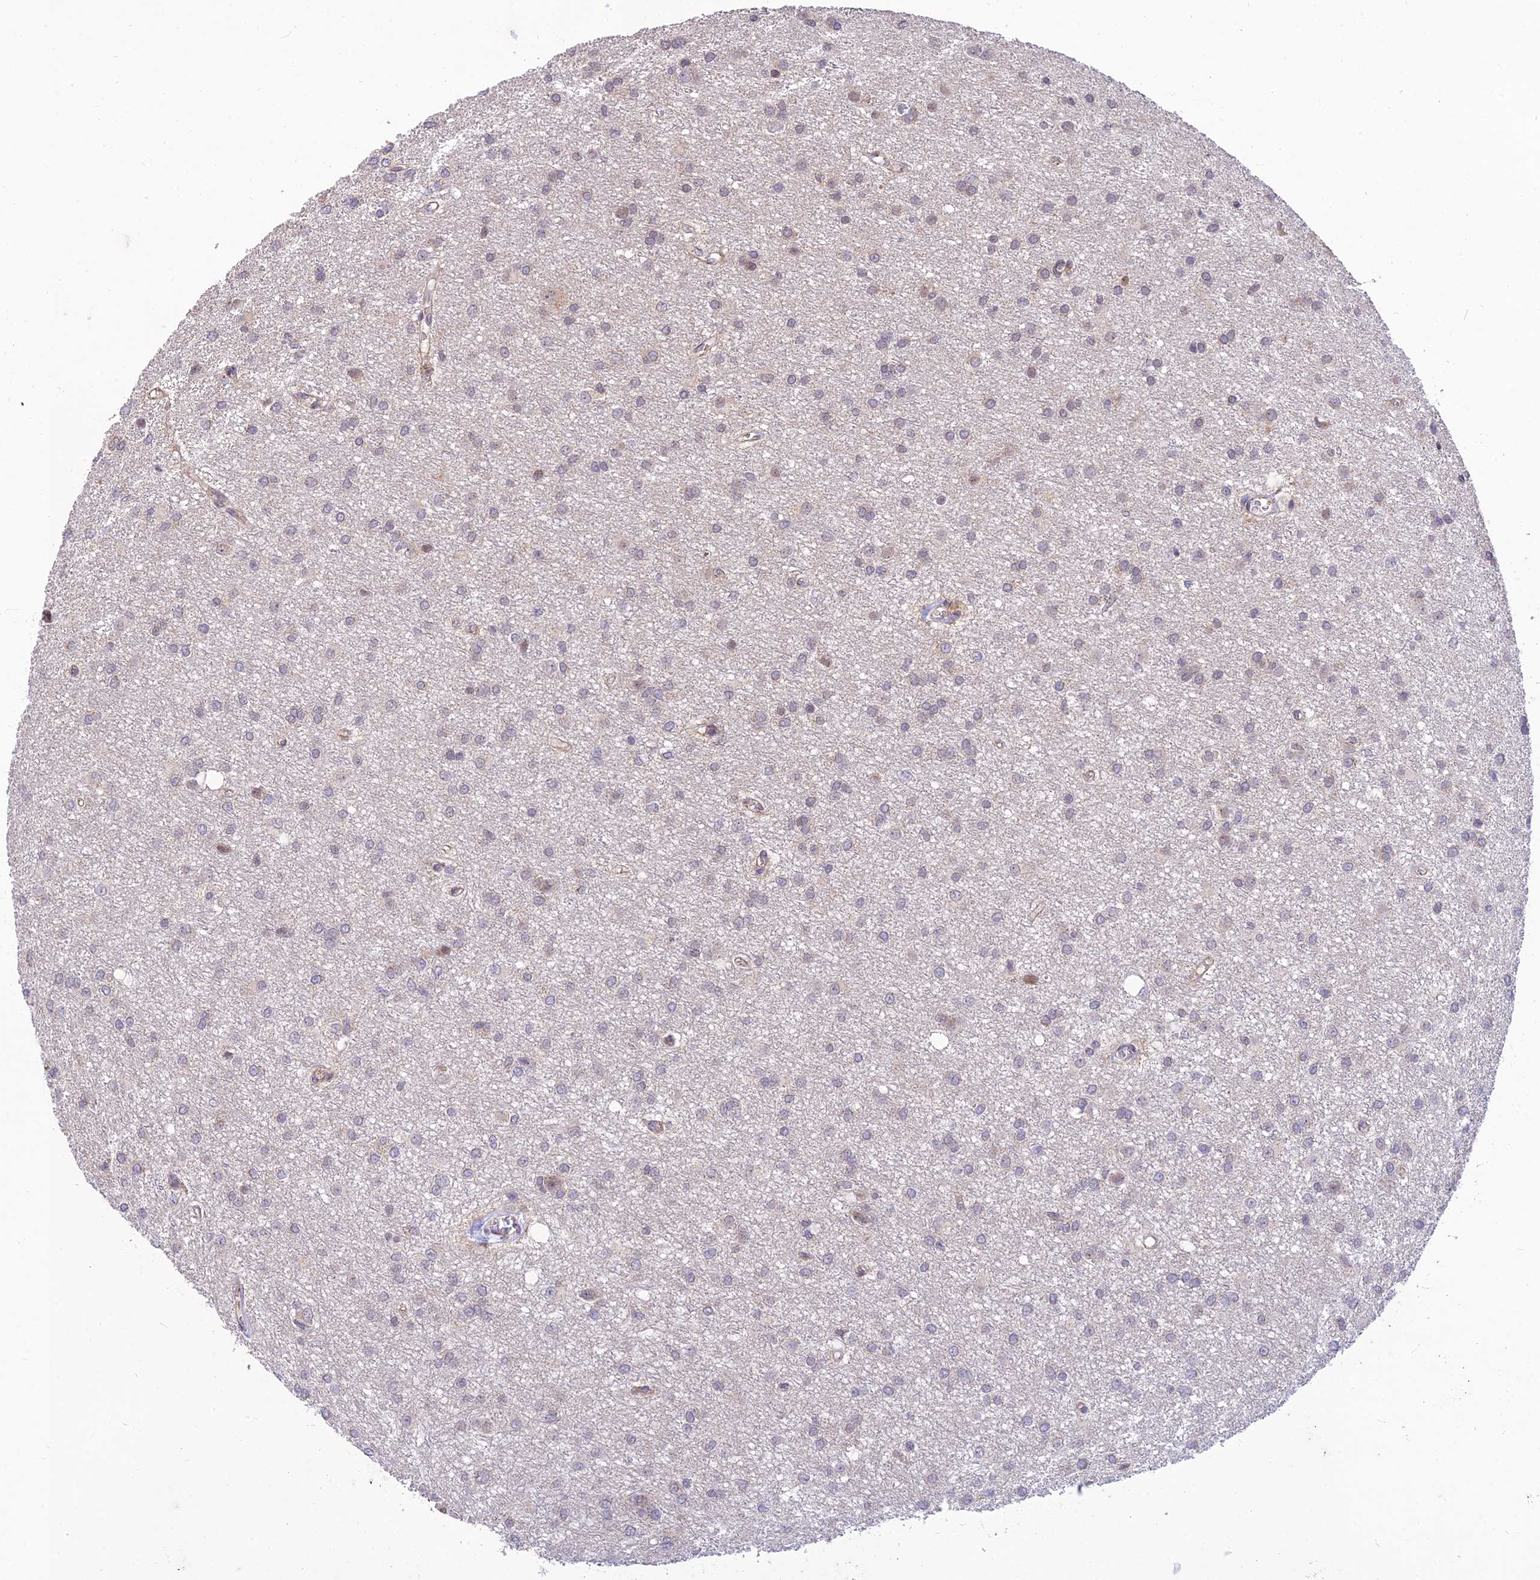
{"staining": {"intensity": "negative", "quantity": "none", "location": "none"}, "tissue": "glioma", "cell_type": "Tumor cells", "image_type": "cancer", "snomed": [{"axis": "morphology", "description": "Glioma, malignant, High grade"}, {"axis": "topography", "description": "Brain"}], "caption": "Immunohistochemistry image of neoplastic tissue: human high-grade glioma (malignant) stained with DAB (3,3'-diaminobenzidine) demonstrates no significant protein positivity in tumor cells.", "gene": "MICOS13", "patient": {"sex": "female", "age": 50}}